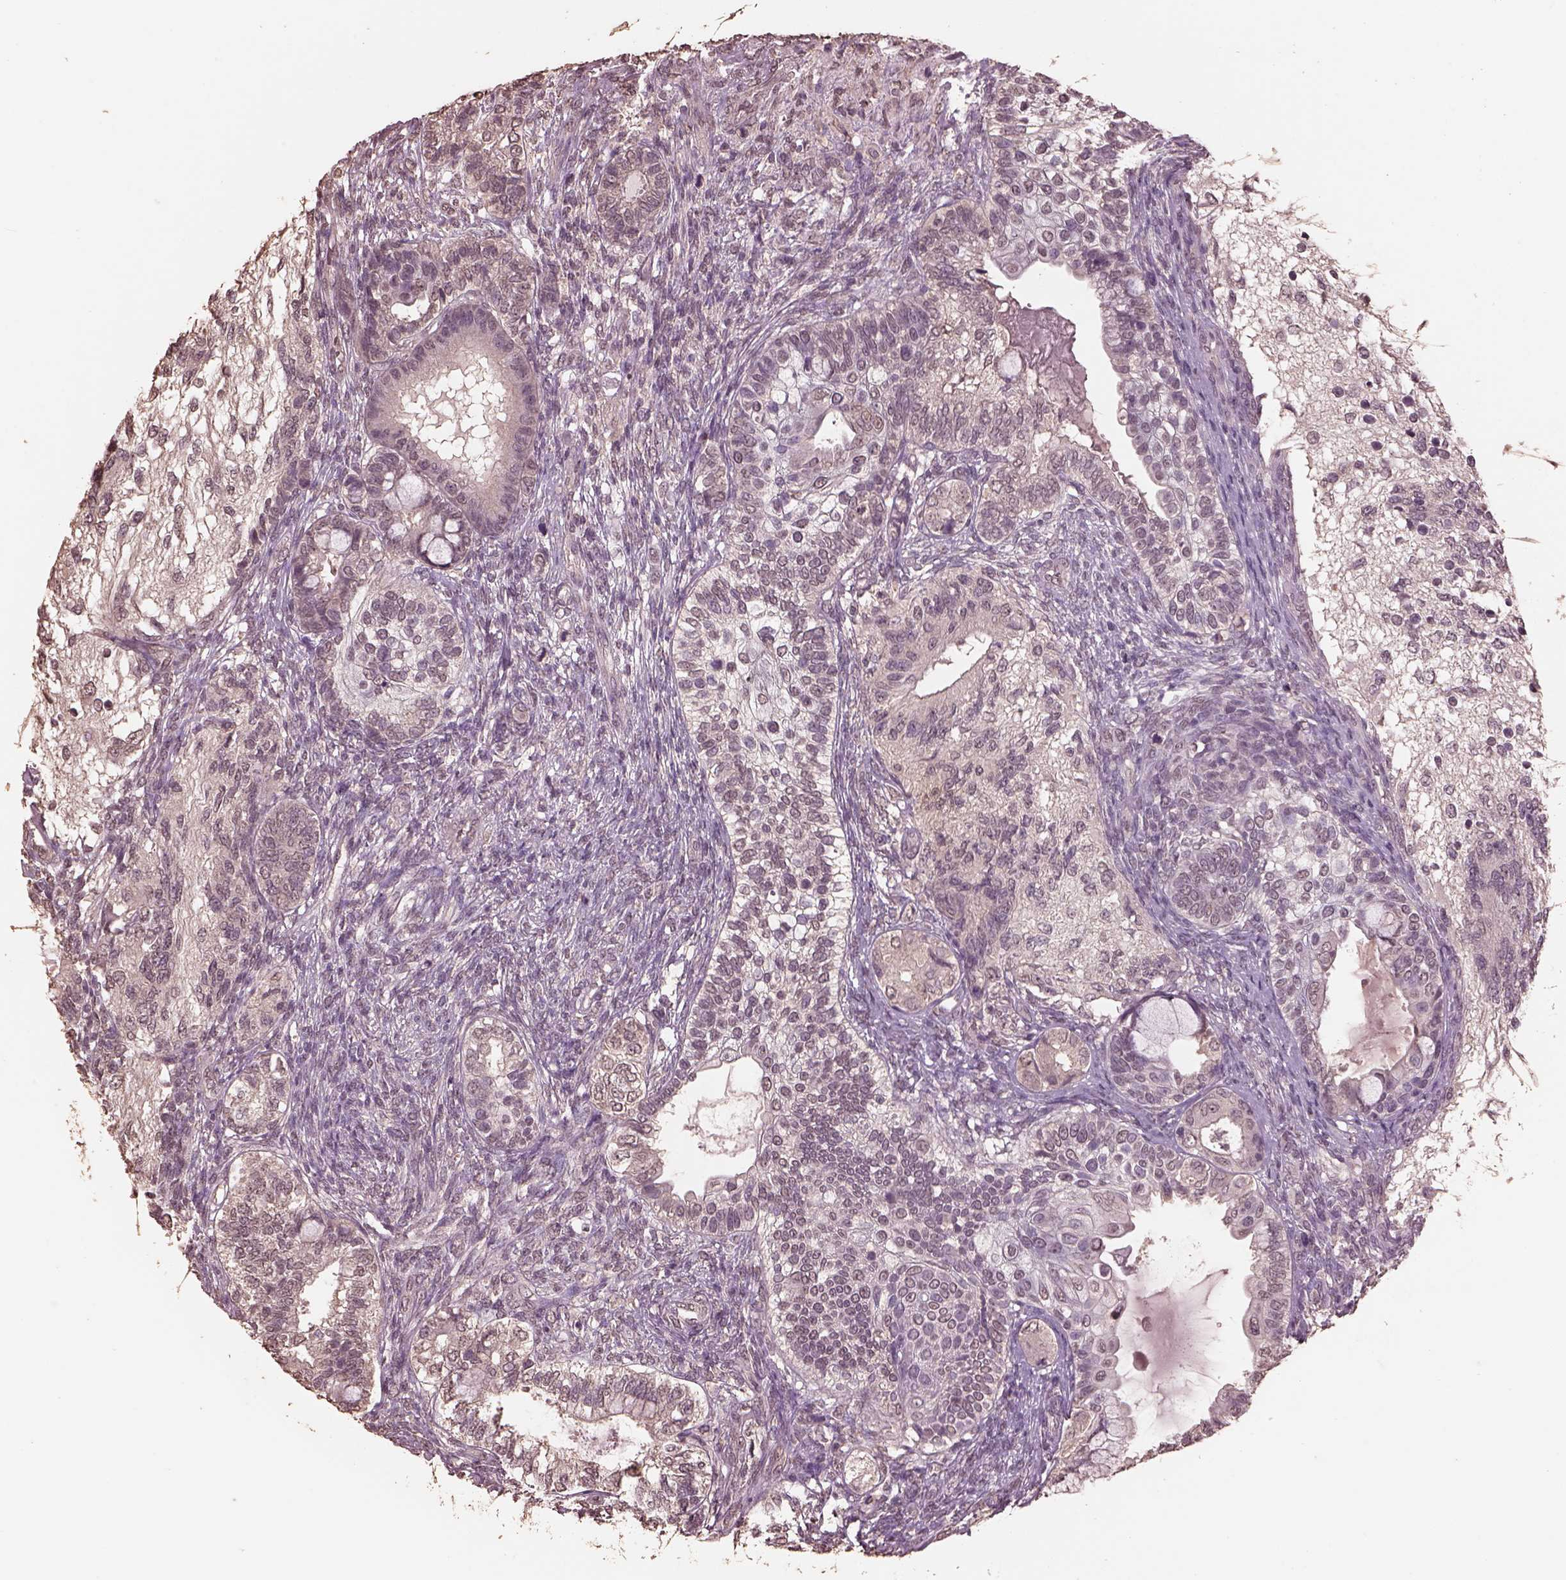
{"staining": {"intensity": "negative", "quantity": "none", "location": "none"}, "tissue": "testis cancer", "cell_type": "Tumor cells", "image_type": "cancer", "snomed": [{"axis": "morphology", "description": "Seminoma, NOS"}, {"axis": "morphology", "description": "Carcinoma, Embryonal, NOS"}, {"axis": "topography", "description": "Testis"}], "caption": "Immunohistochemistry (IHC) of human testis cancer exhibits no positivity in tumor cells.", "gene": "CPT1C", "patient": {"sex": "male", "age": 41}}